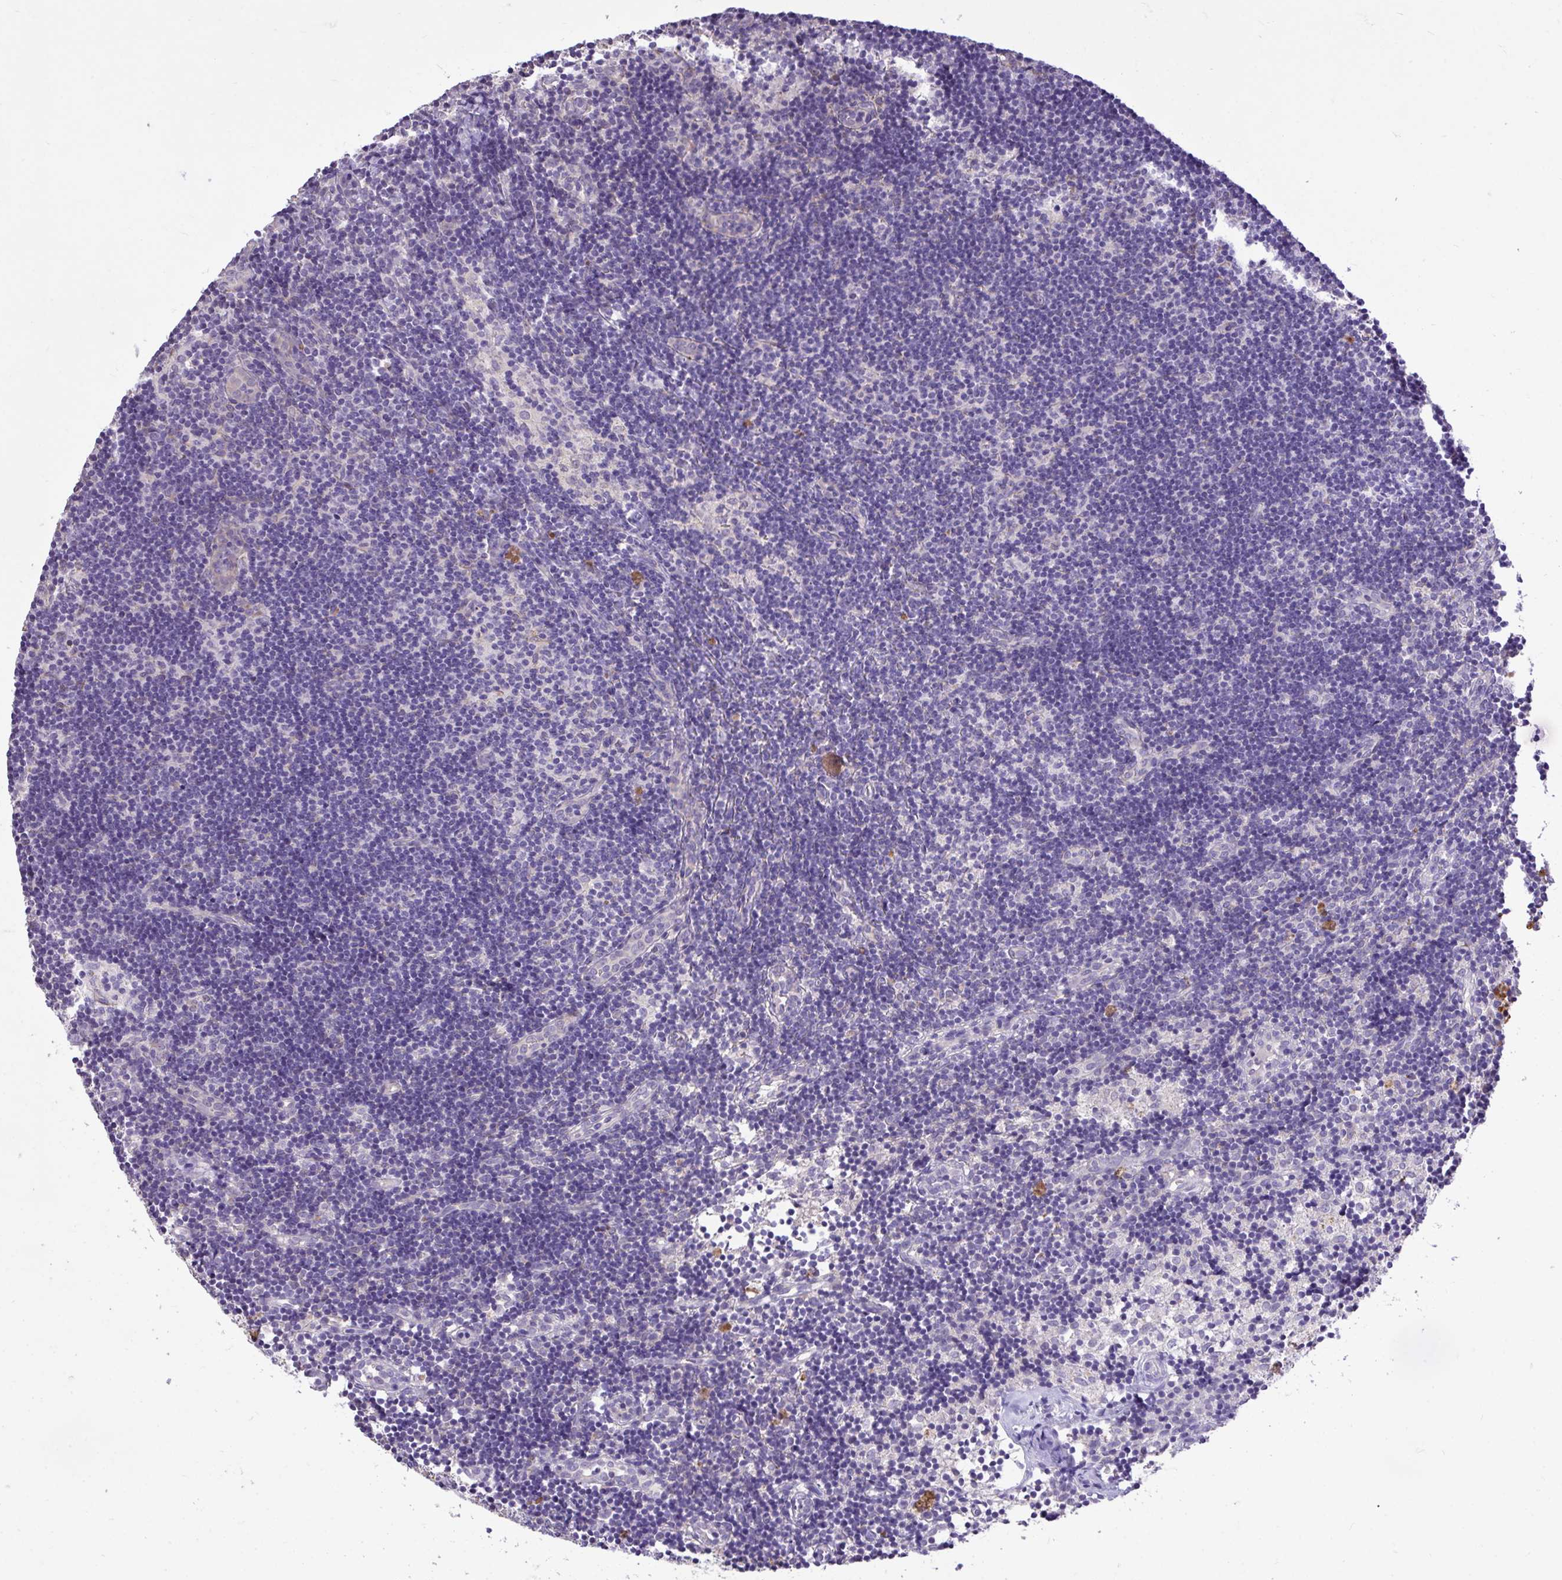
{"staining": {"intensity": "negative", "quantity": "none", "location": "none"}, "tissue": "lymph node", "cell_type": "Germinal center cells", "image_type": "normal", "snomed": [{"axis": "morphology", "description": "Normal tissue, NOS"}, {"axis": "topography", "description": "Lymph node"}], "caption": "Histopathology image shows no protein positivity in germinal center cells of benign lymph node. (Brightfield microscopy of DAB (3,3'-diaminobenzidine) immunohistochemistry at high magnification).", "gene": "MPC2", "patient": {"sex": "female", "age": 31}}